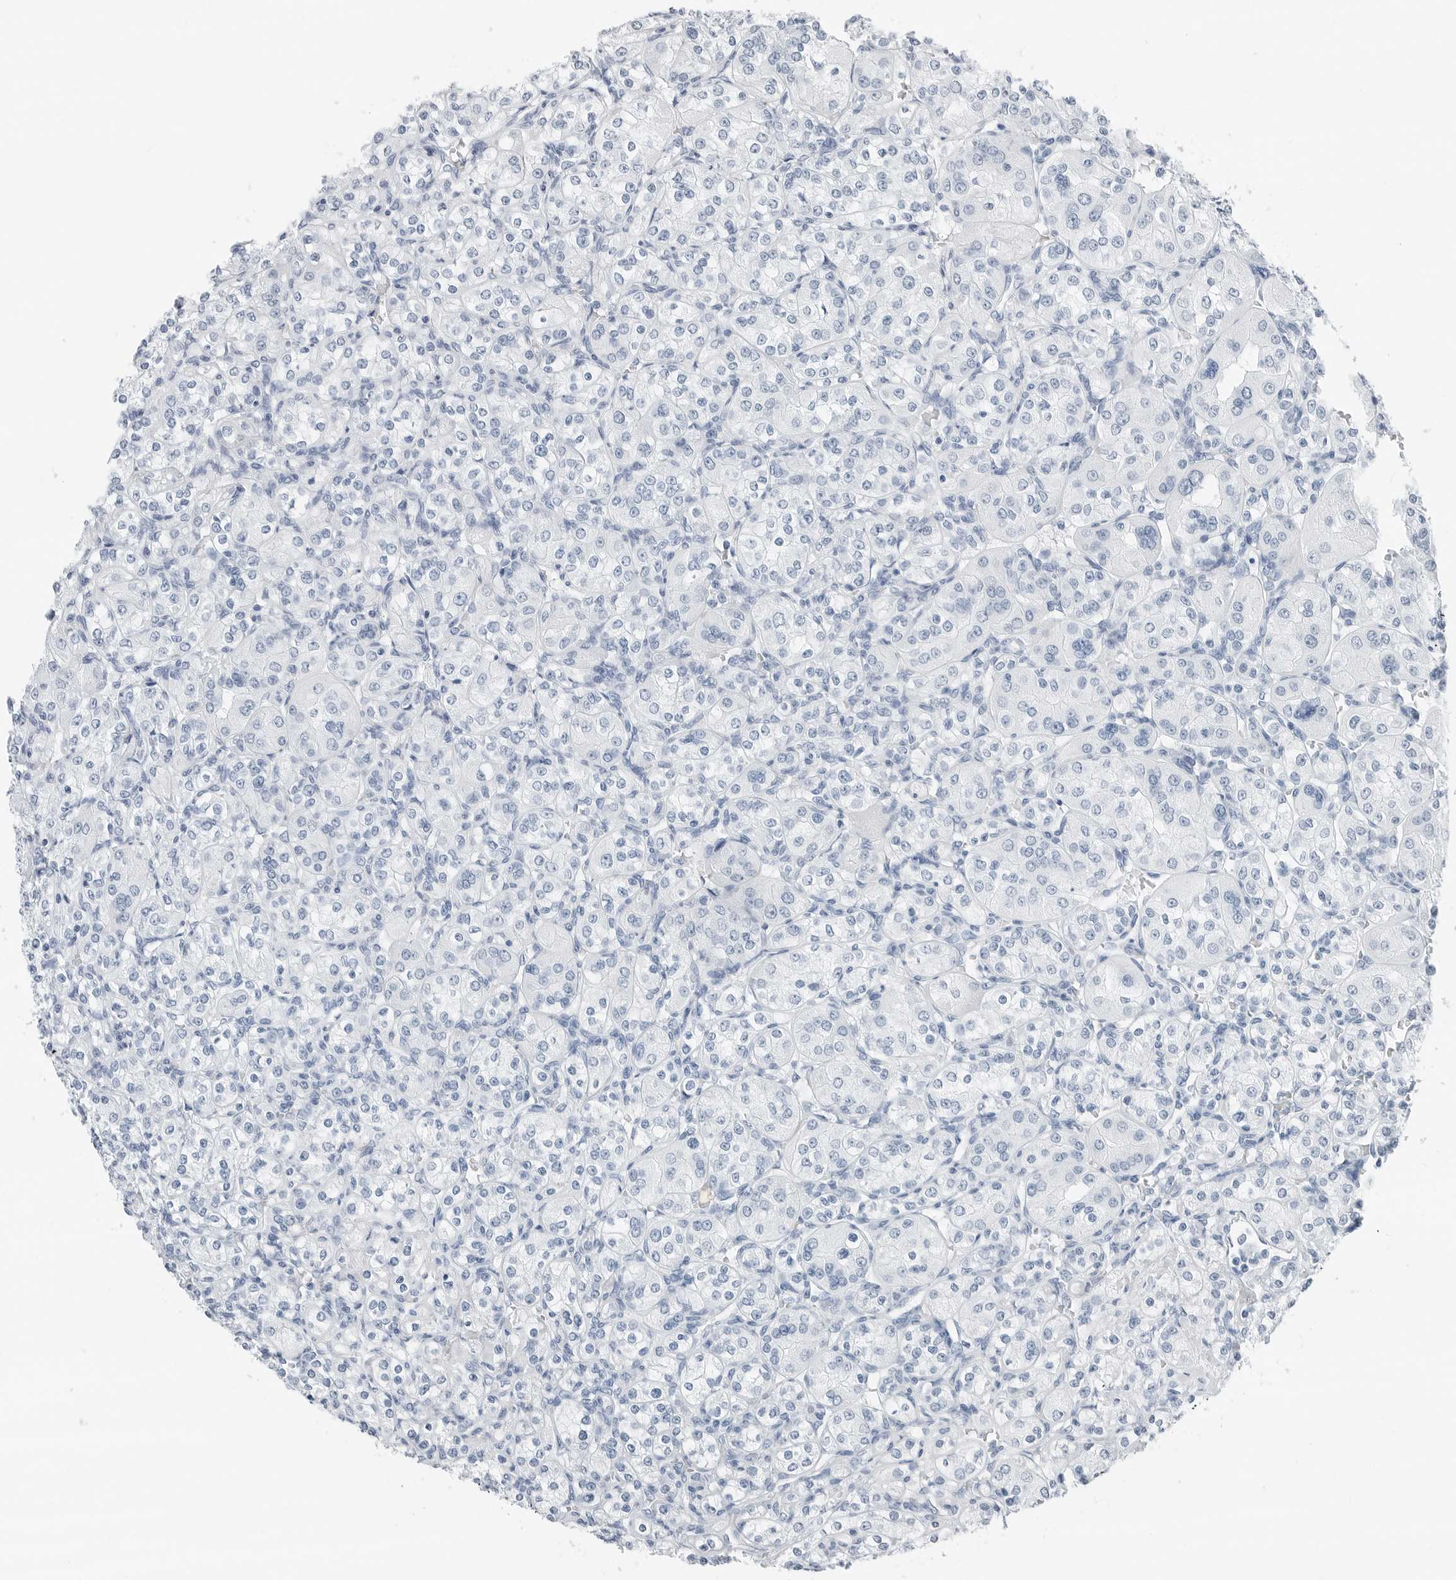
{"staining": {"intensity": "negative", "quantity": "none", "location": "none"}, "tissue": "renal cancer", "cell_type": "Tumor cells", "image_type": "cancer", "snomed": [{"axis": "morphology", "description": "Adenocarcinoma, NOS"}, {"axis": "topography", "description": "Kidney"}], "caption": "Tumor cells are negative for brown protein staining in renal adenocarcinoma.", "gene": "SLPI", "patient": {"sex": "male", "age": 77}}